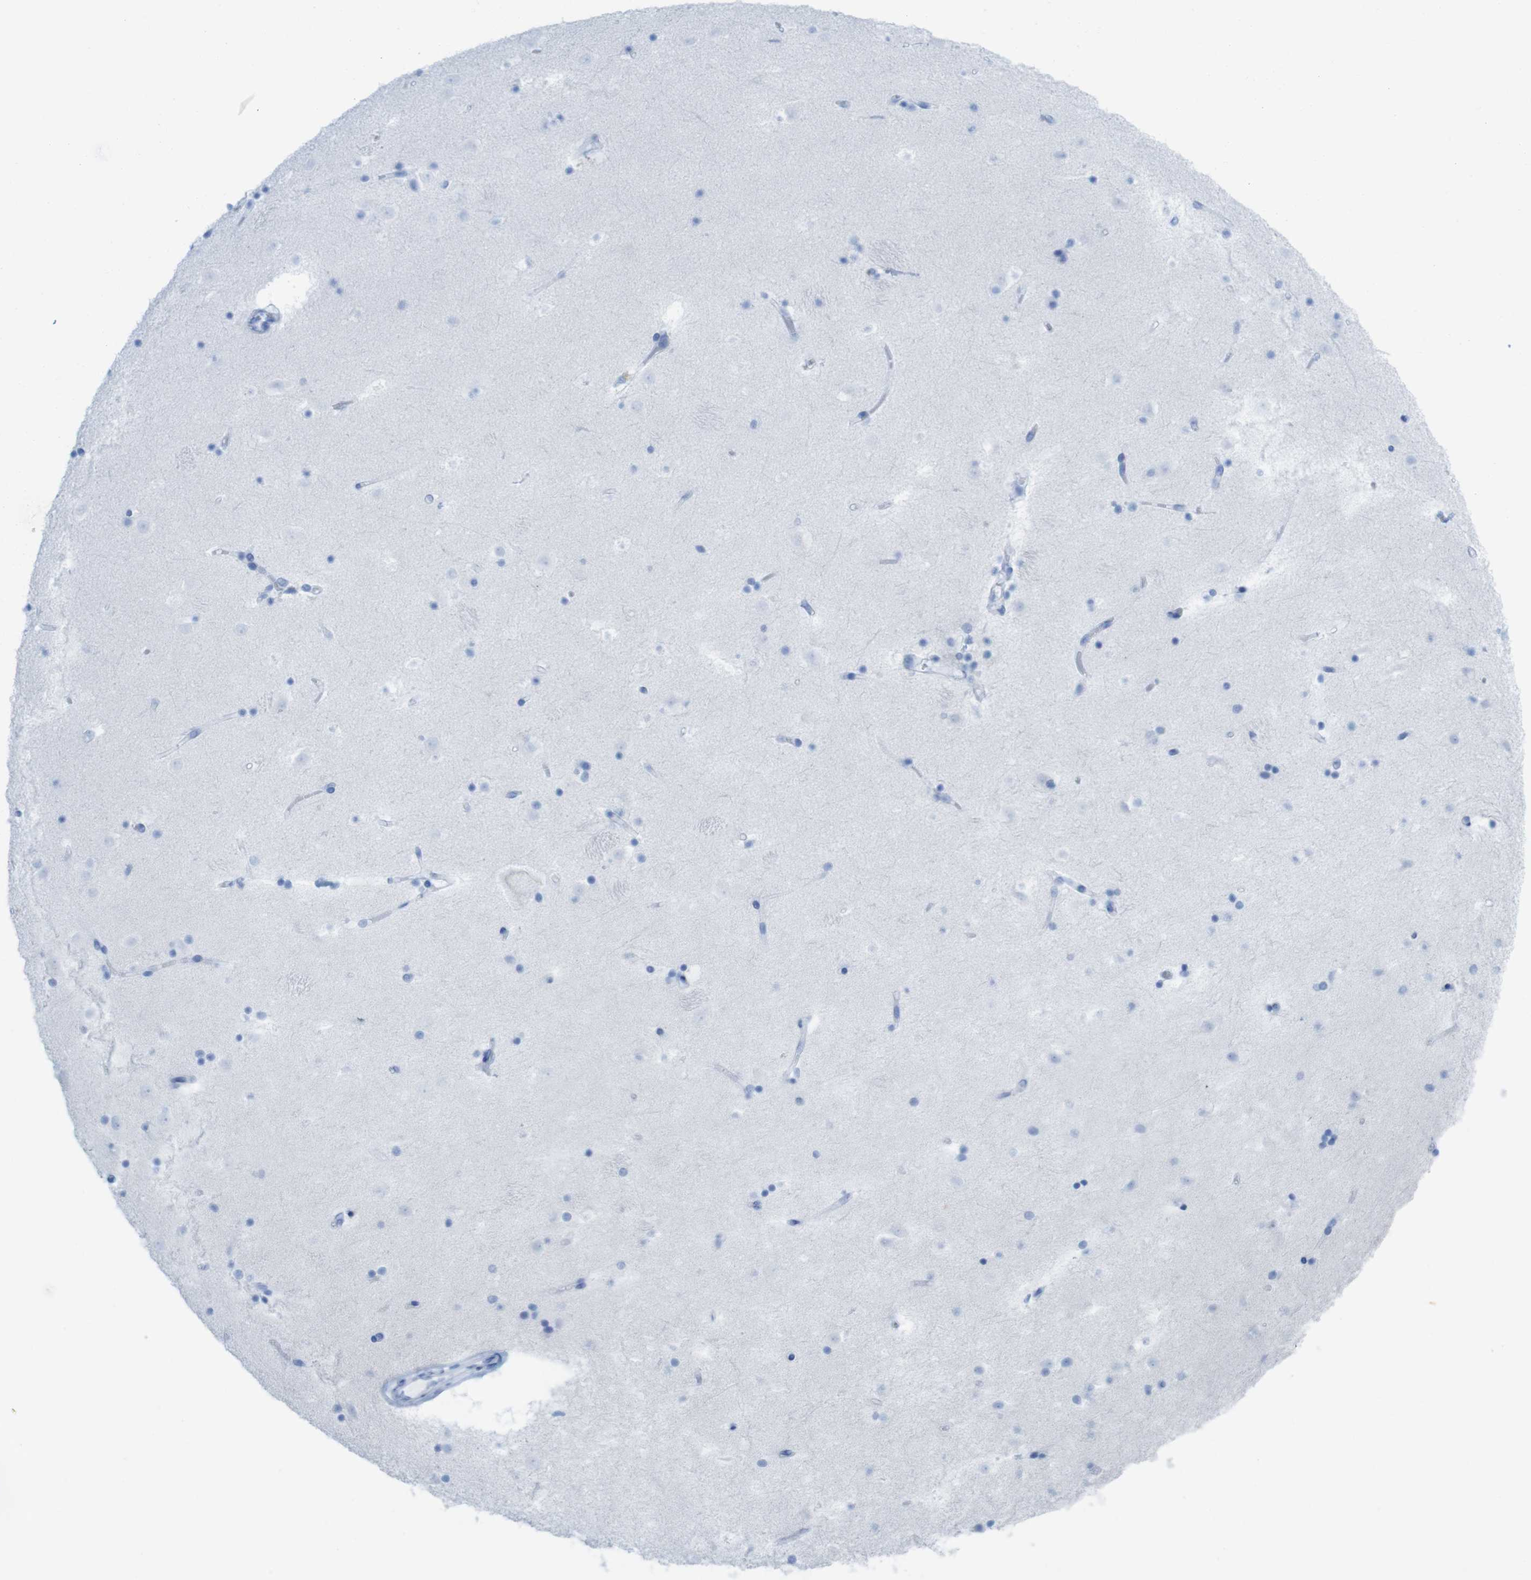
{"staining": {"intensity": "negative", "quantity": "none", "location": "none"}, "tissue": "caudate", "cell_type": "Glial cells", "image_type": "normal", "snomed": [{"axis": "morphology", "description": "Normal tissue, NOS"}, {"axis": "topography", "description": "Lateral ventricle wall"}], "caption": "Glial cells are negative for protein expression in unremarkable human caudate.", "gene": "MYH7", "patient": {"sex": "male", "age": 45}}